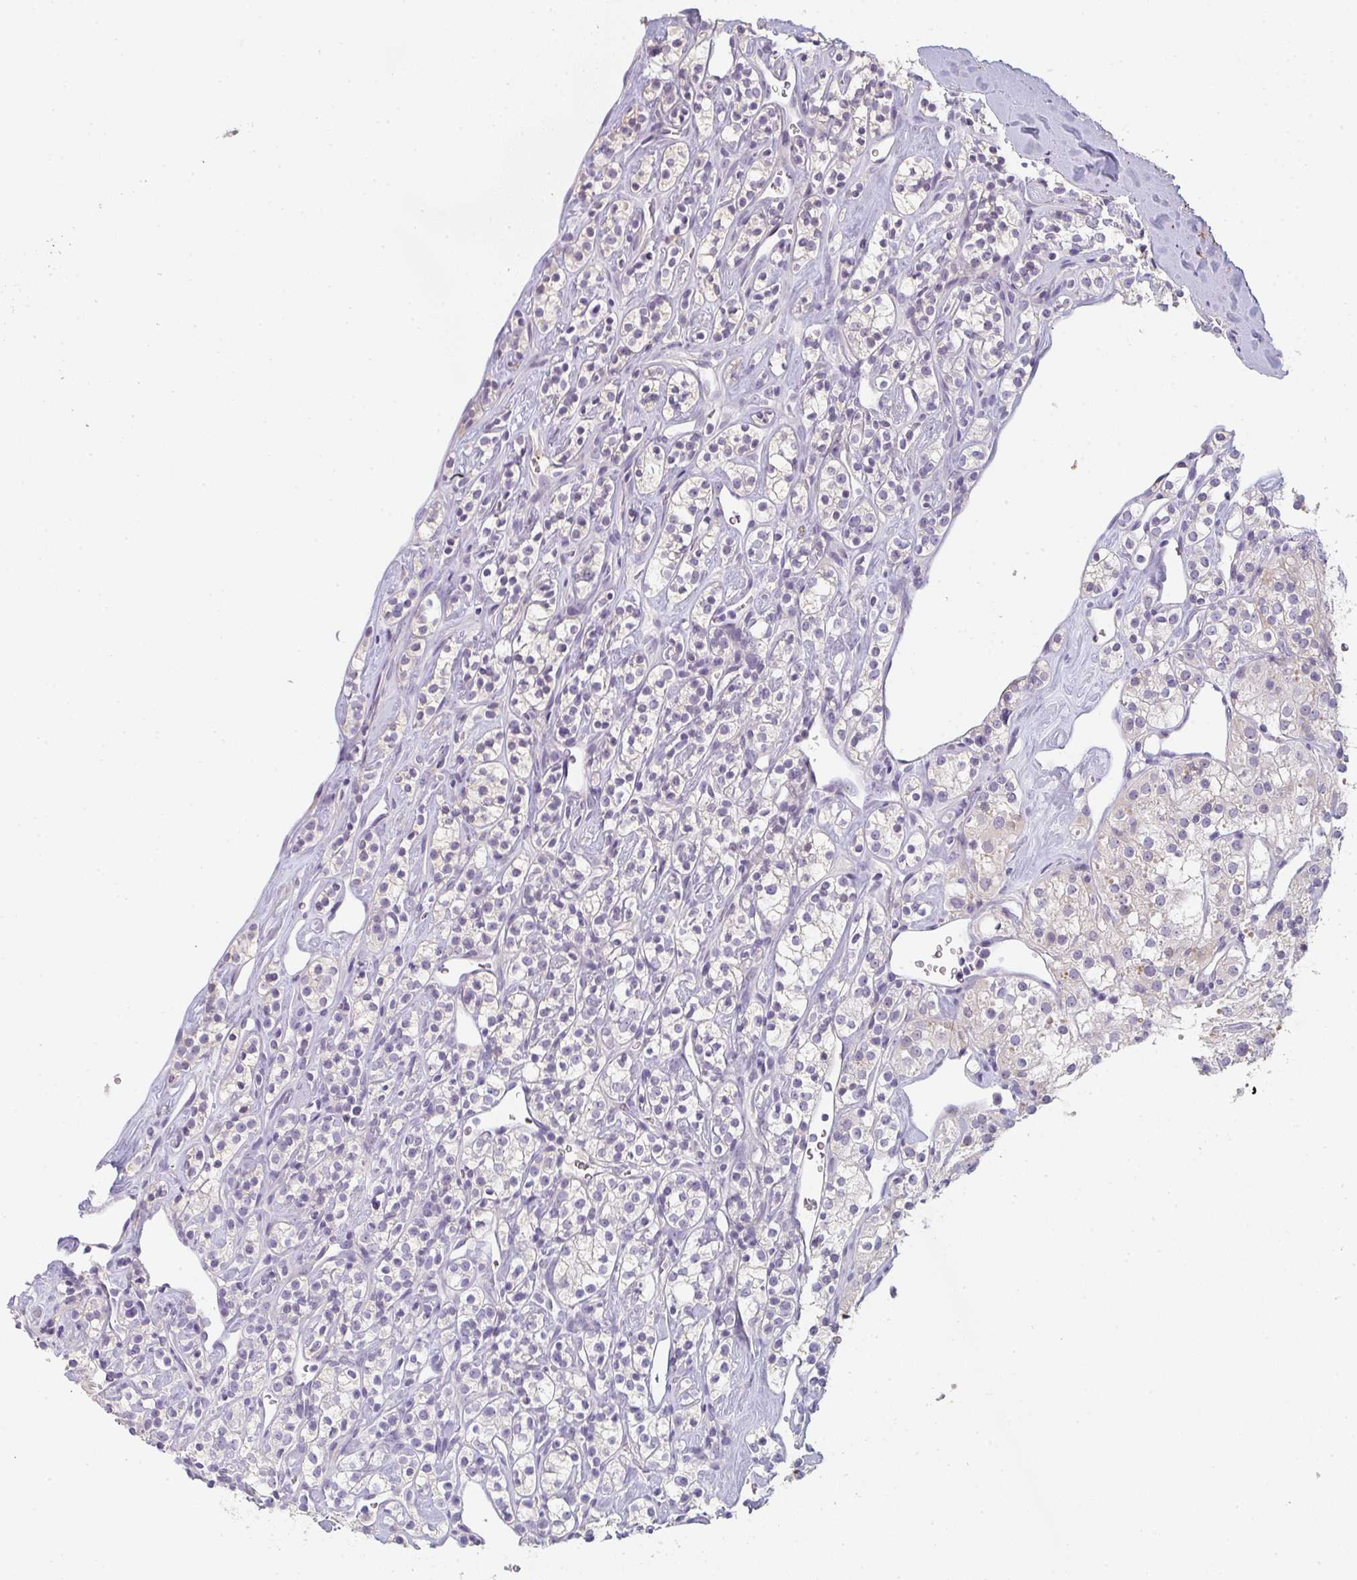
{"staining": {"intensity": "weak", "quantity": "<25%", "location": "cytoplasmic/membranous"}, "tissue": "renal cancer", "cell_type": "Tumor cells", "image_type": "cancer", "snomed": [{"axis": "morphology", "description": "Adenocarcinoma, NOS"}, {"axis": "topography", "description": "Kidney"}], "caption": "Human renal cancer stained for a protein using IHC exhibits no staining in tumor cells.", "gene": "C1QTNF8", "patient": {"sex": "male", "age": 77}}